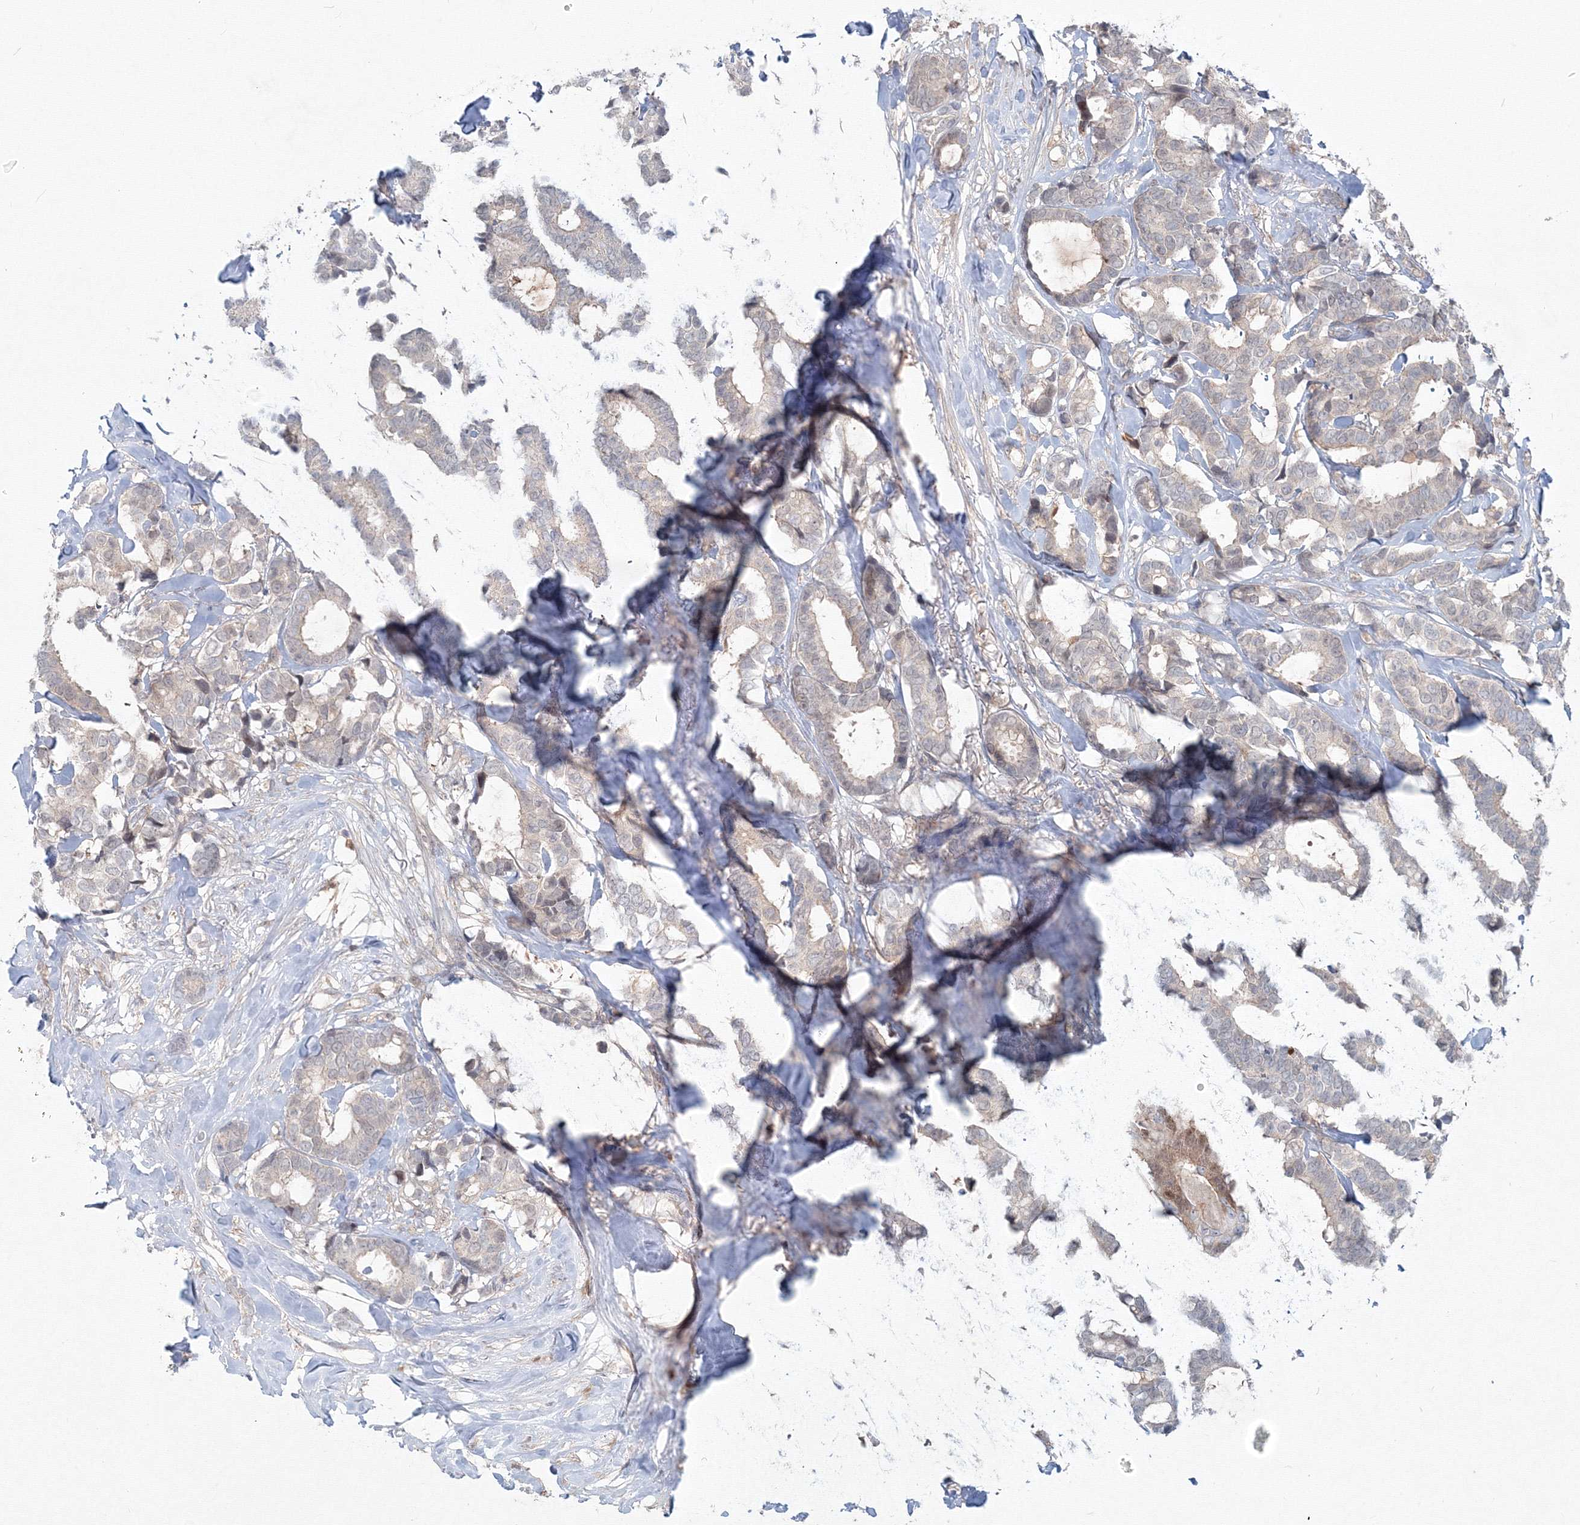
{"staining": {"intensity": "weak", "quantity": "<25%", "location": "cytoplasmic/membranous"}, "tissue": "breast cancer", "cell_type": "Tumor cells", "image_type": "cancer", "snomed": [{"axis": "morphology", "description": "Duct carcinoma"}, {"axis": "topography", "description": "Breast"}], "caption": "High magnification brightfield microscopy of invasive ductal carcinoma (breast) stained with DAB (brown) and counterstained with hematoxylin (blue): tumor cells show no significant positivity.", "gene": "MKRN2", "patient": {"sex": "female", "age": 87}}